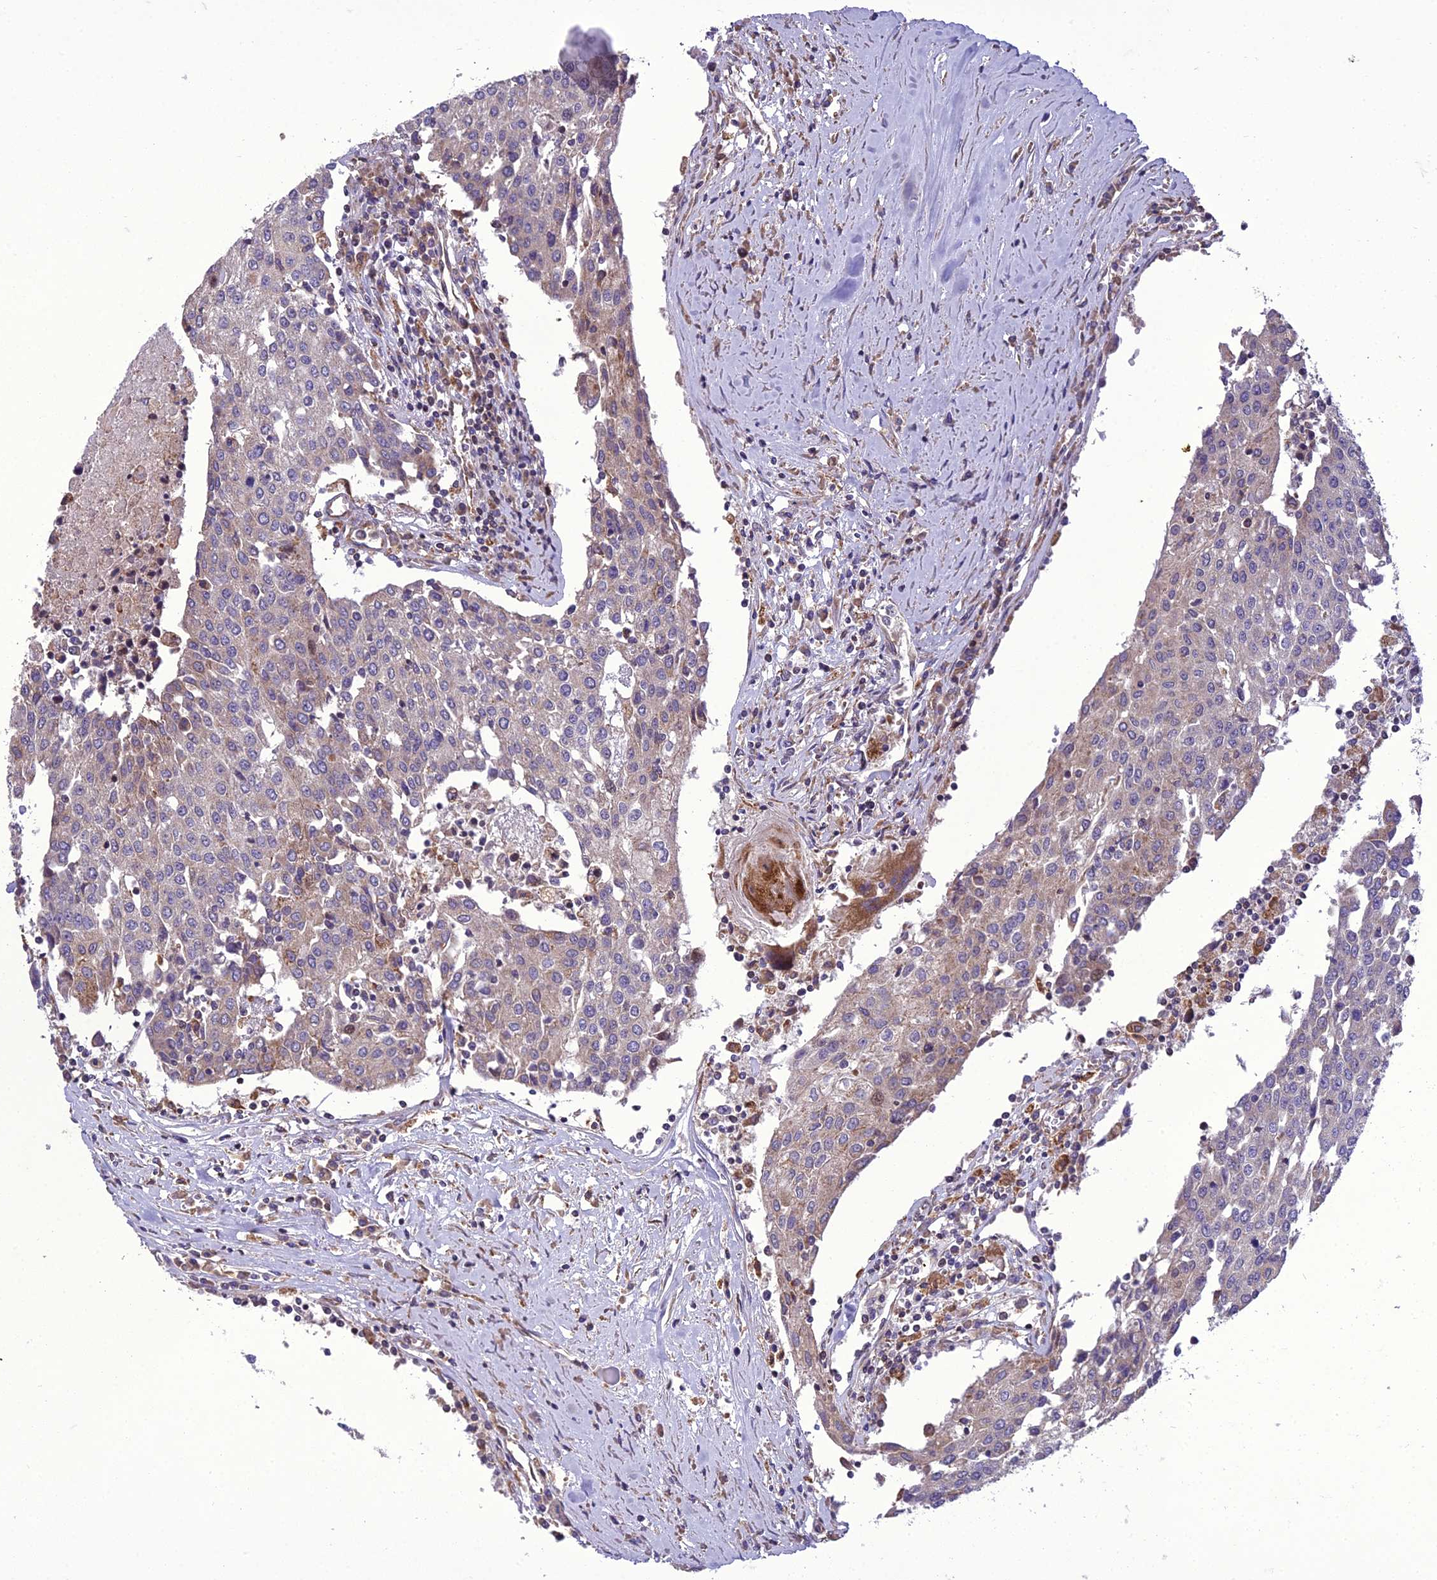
{"staining": {"intensity": "weak", "quantity": "25%-75%", "location": "cytoplasmic/membranous"}, "tissue": "urothelial cancer", "cell_type": "Tumor cells", "image_type": "cancer", "snomed": [{"axis": "morphology", "description": "Urothelial carcinoma, High grade"}, {"axis": "topography", "description": "Urinary bladder"}], "caption": "A brown stain labels weak cytoplasmic/membranous expression of a protein in human urothelial carcinoma (high-grade) tumor cells.", "gene": "GIMAP1", "patient": {"sex": "female", "age": 85}}